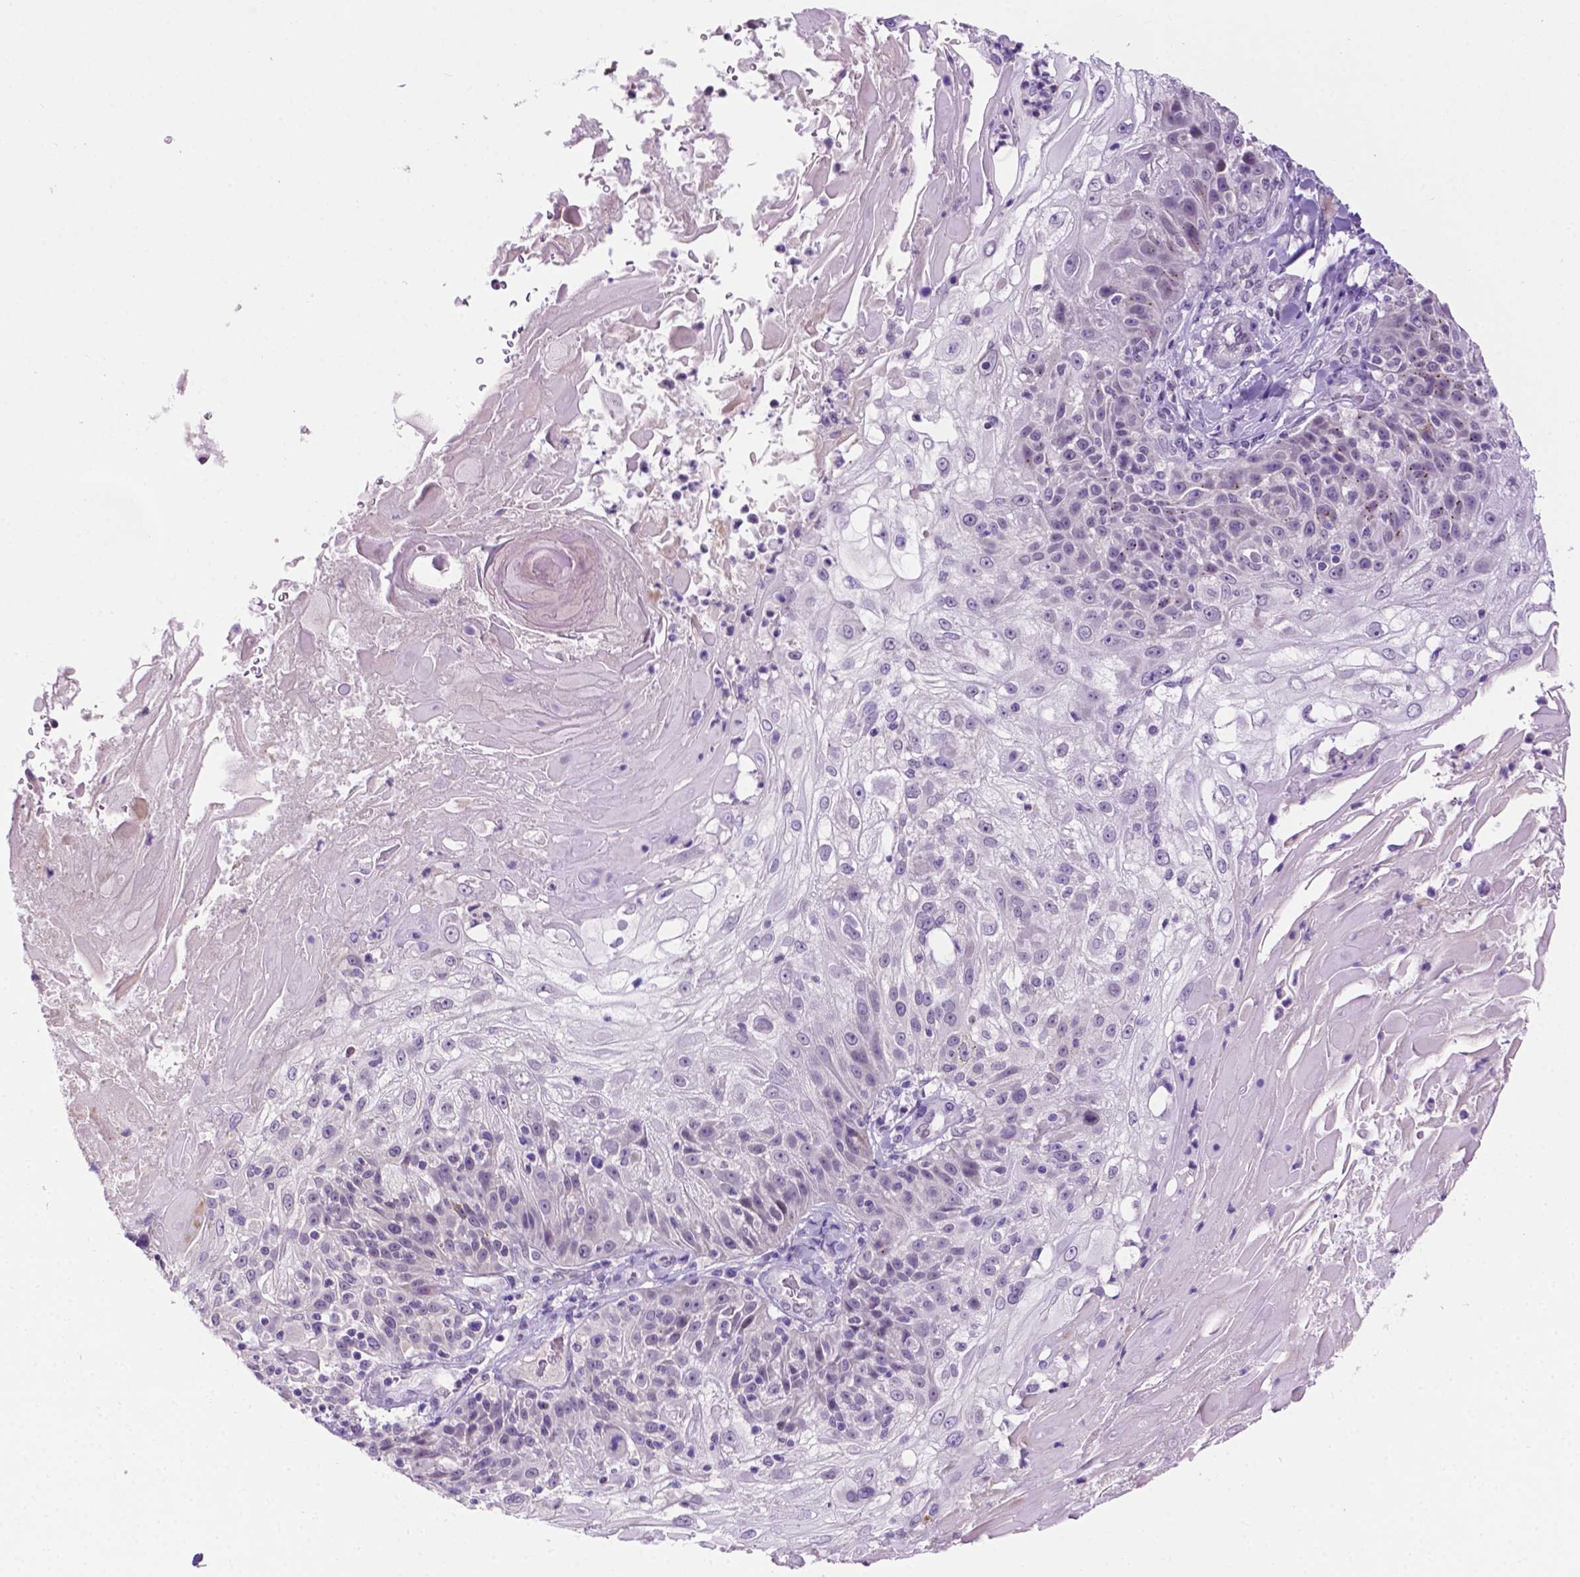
{"staining": {"intensity": "negative", "quantity": "none", "location": "none"}, "tissue": "skin cancer", "cell_type": "Tumor cells", "image_type": "cancer", "snomed": [{"axis": "morphology", "description": "Normal tissue, NOS"}, {"axis": "morphology", "description": "Squamous cell carcinoma, NOS"}, {"axis": "topography", "description": "Skin"}], "caption": "Immunohistochemistry (IHC) of skin cancer (squamous cell carcinoma) exhibits no positivity in tumor cells.", "gene": "MMP27", "patient": {"sex": "female", "age": 83}}